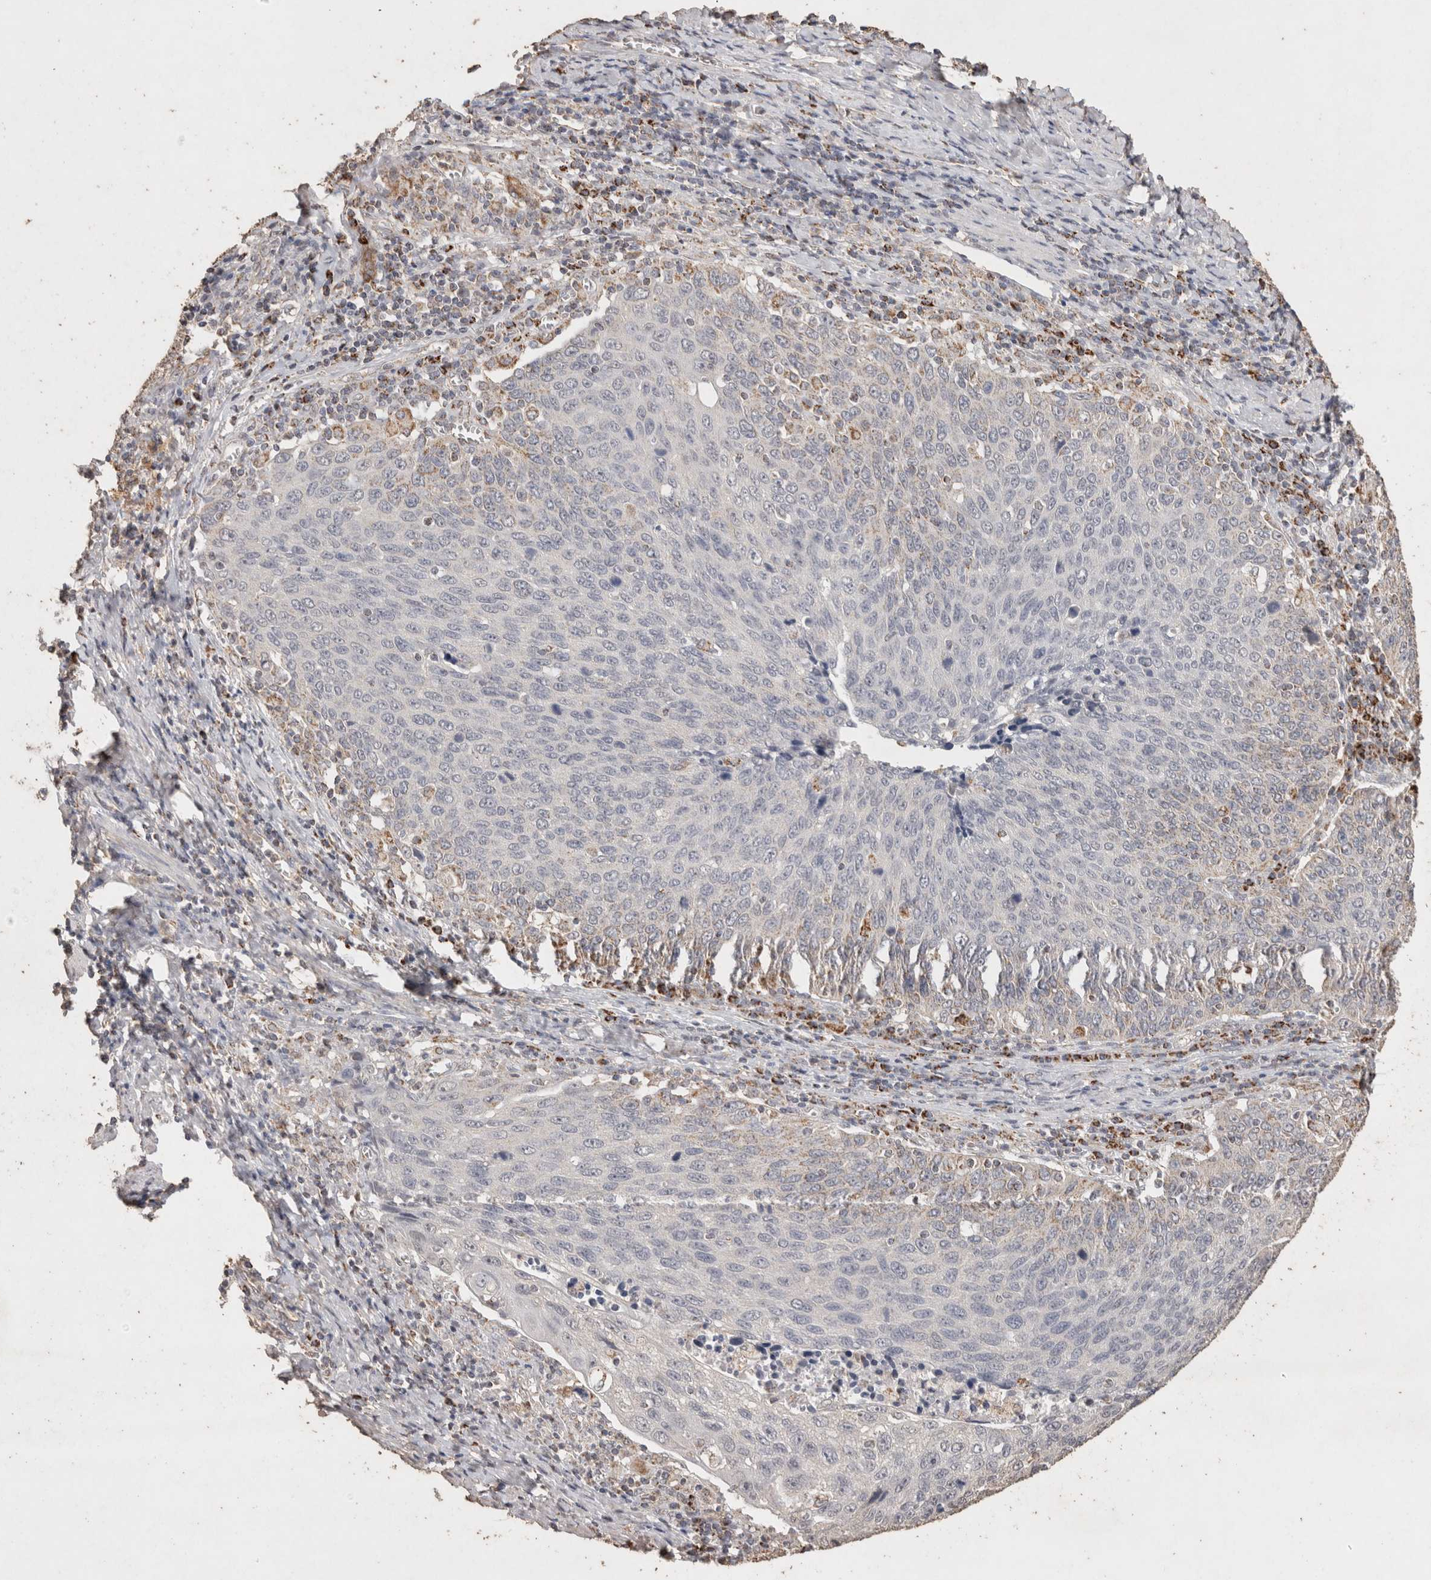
{"staining": {"intensity": "weak", "quantity": "<25%", "location": "cytoplasmic/membranous"}, "tissue": "cervical cancer", "cell_type": "Tumor cells", "image_type": "cancer", "snomed": [{"axis": "morphology", "description": "Squamous cell carcinoma, NOS"}, {"axis": "topography", "description": "Cervix"}], "caption": "Immunohistochemistry image of human cervical cancer (squamous cell carcinoma) stained for a protein (brown), which reveals no positivity in tumor cells. The staining is performed using DAB brown chromogen with nuclei counter-stained in using hematoxylin.", "gene": "ACADM", "patient": {"sex": "female", "age": 53}}